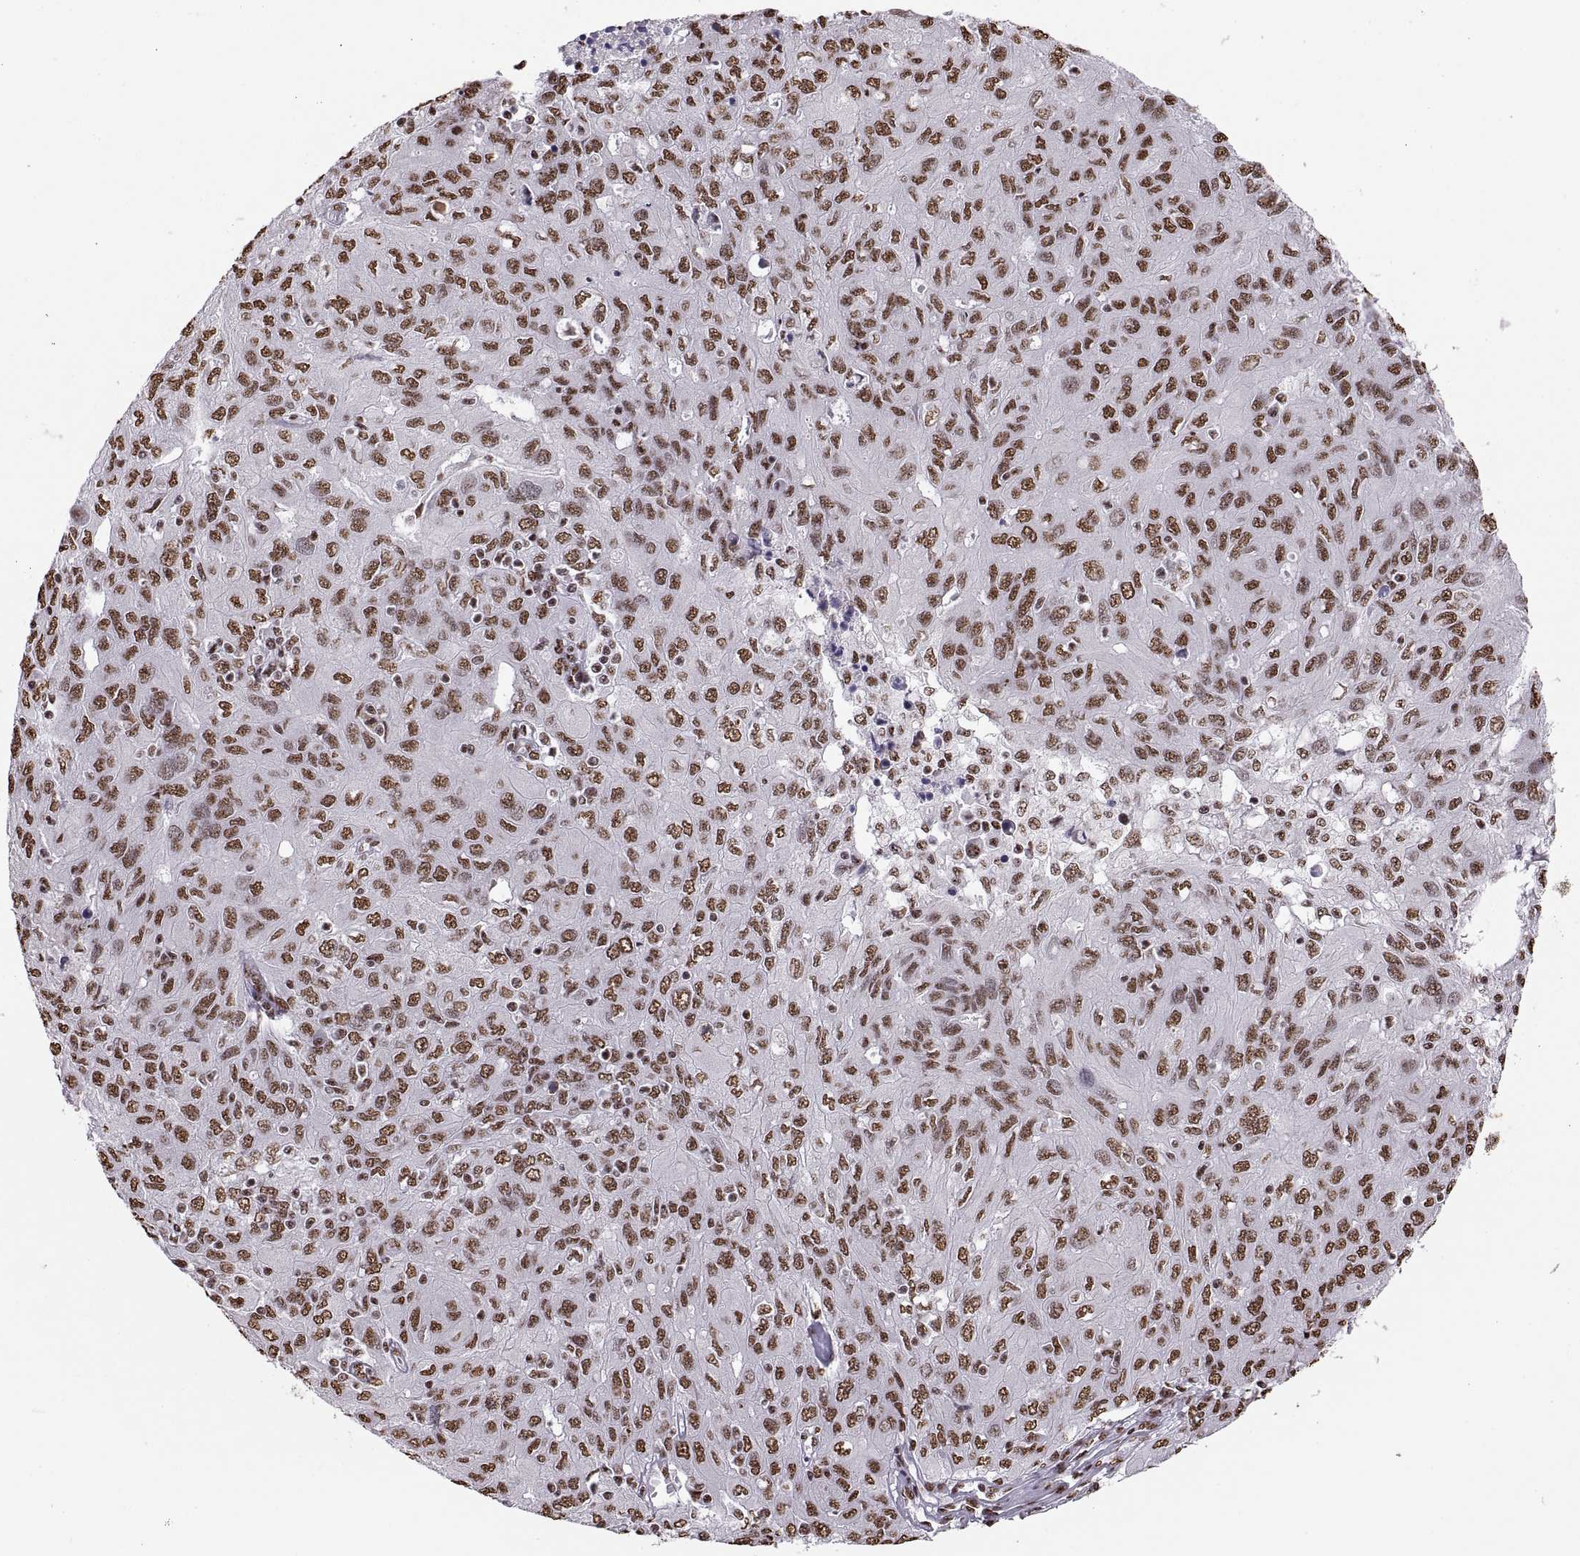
{"staining": {"intensity": "moderate", "quantity": ">75%", "location": "nuclear"}, "tissue": "ovarian cancer", "cell_type": "Tumor cells", "image_type": "cancer", "snomed": [{"axis": "morphology", "description": "Carcinoma, endometroid"}, {"axis": "topography", "description": "Ovary"}], "caption": "About >75% of tumor cells in human ovarian cancer (endometroid carcinoma) reveal moderate nuclear protein positivity as visualized by brown immunohistochemical staining.", "gene": "SNAI1", "patient": {"sex": "female", "age": 50}}